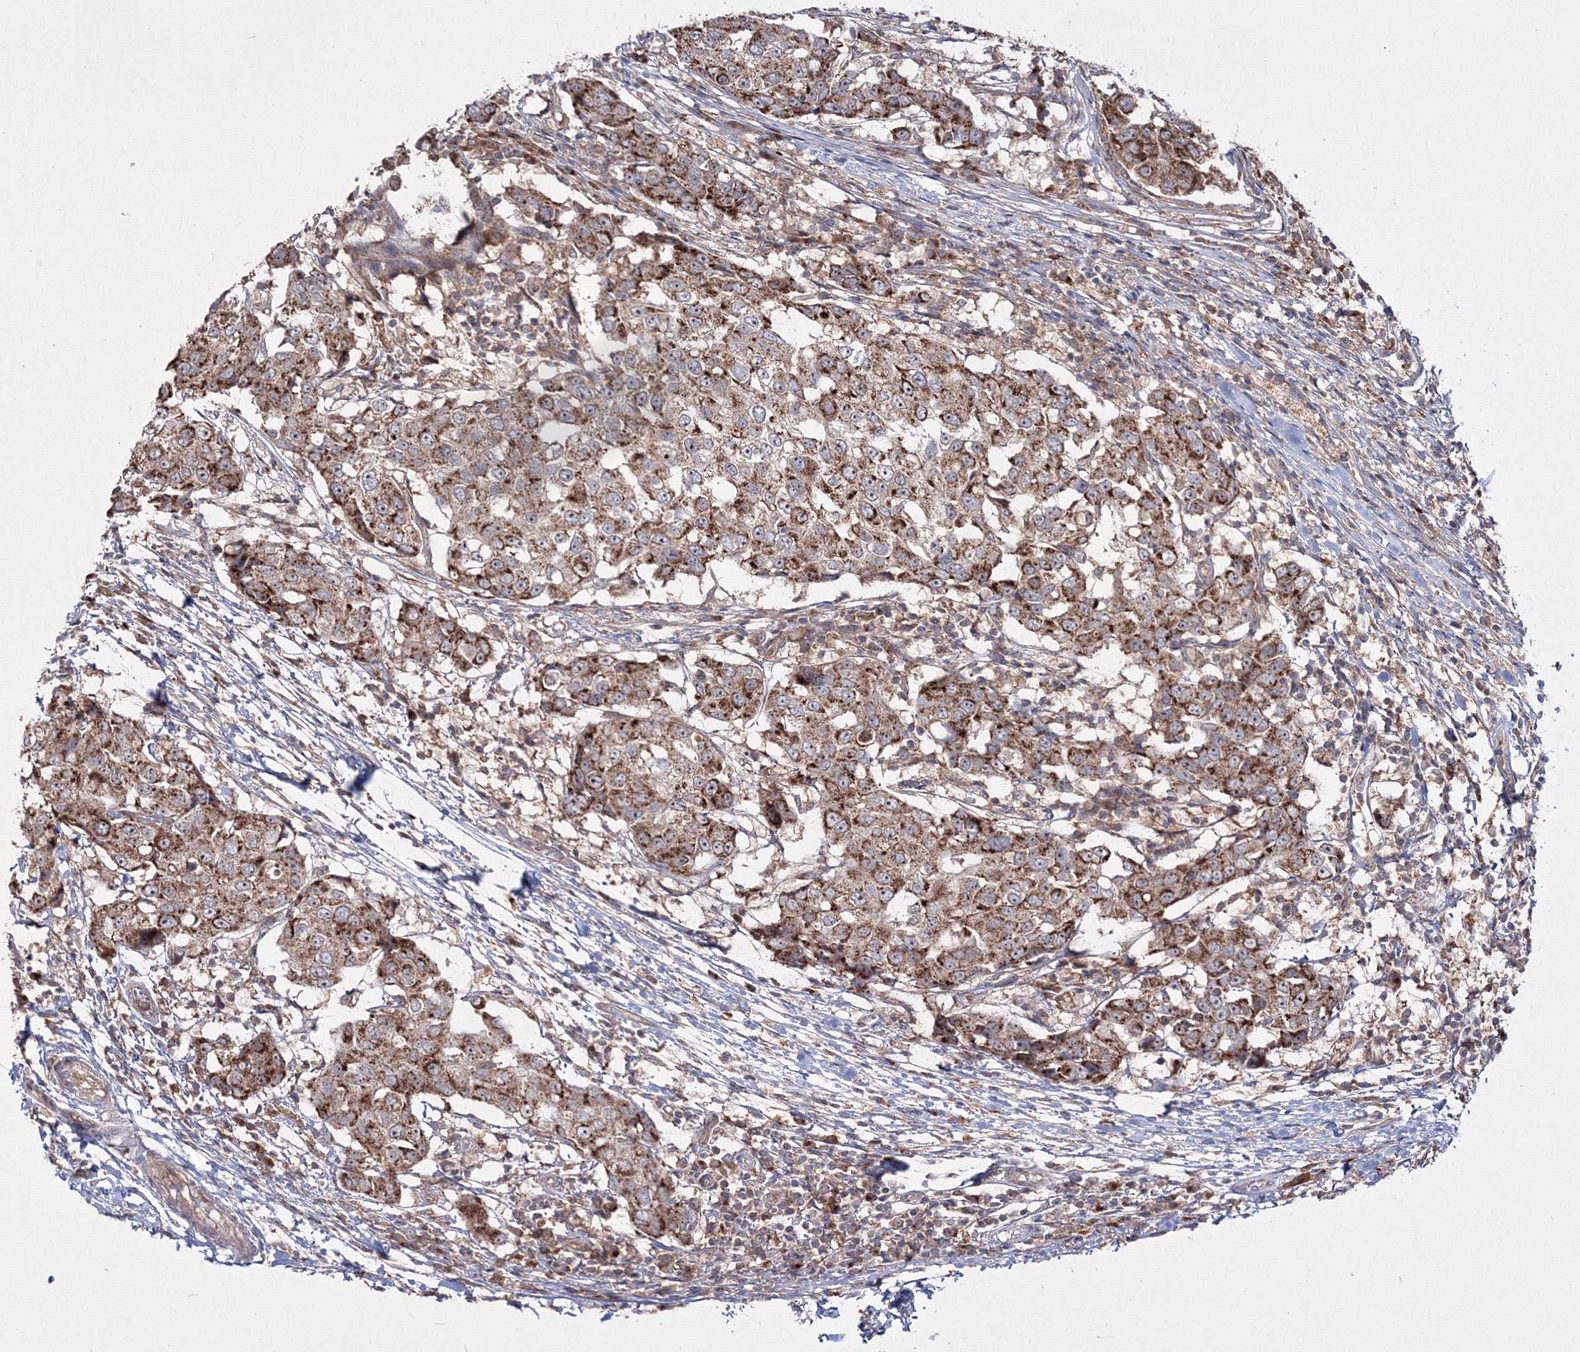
{"staining": {"intensity": "strong", "quantity": ">75%", "location": "cytoplasmic/membranous"}, "tissue": "breast cancer", "cell_type": "Tumor cells", "image_type": "cancer", "snomed": [{"axis": "morphology", "description": "Duct carcinoma"}, {"axis": "topography", "description": "Breast"}], "caption": "Breast cancer was stained to show a protein in brown. There is high levels of strong cytoplasmic/membranous positivity in about >75% of tumor cells.", "gene": "PEX13", "patient": {"sex": "female", "age": 27}}